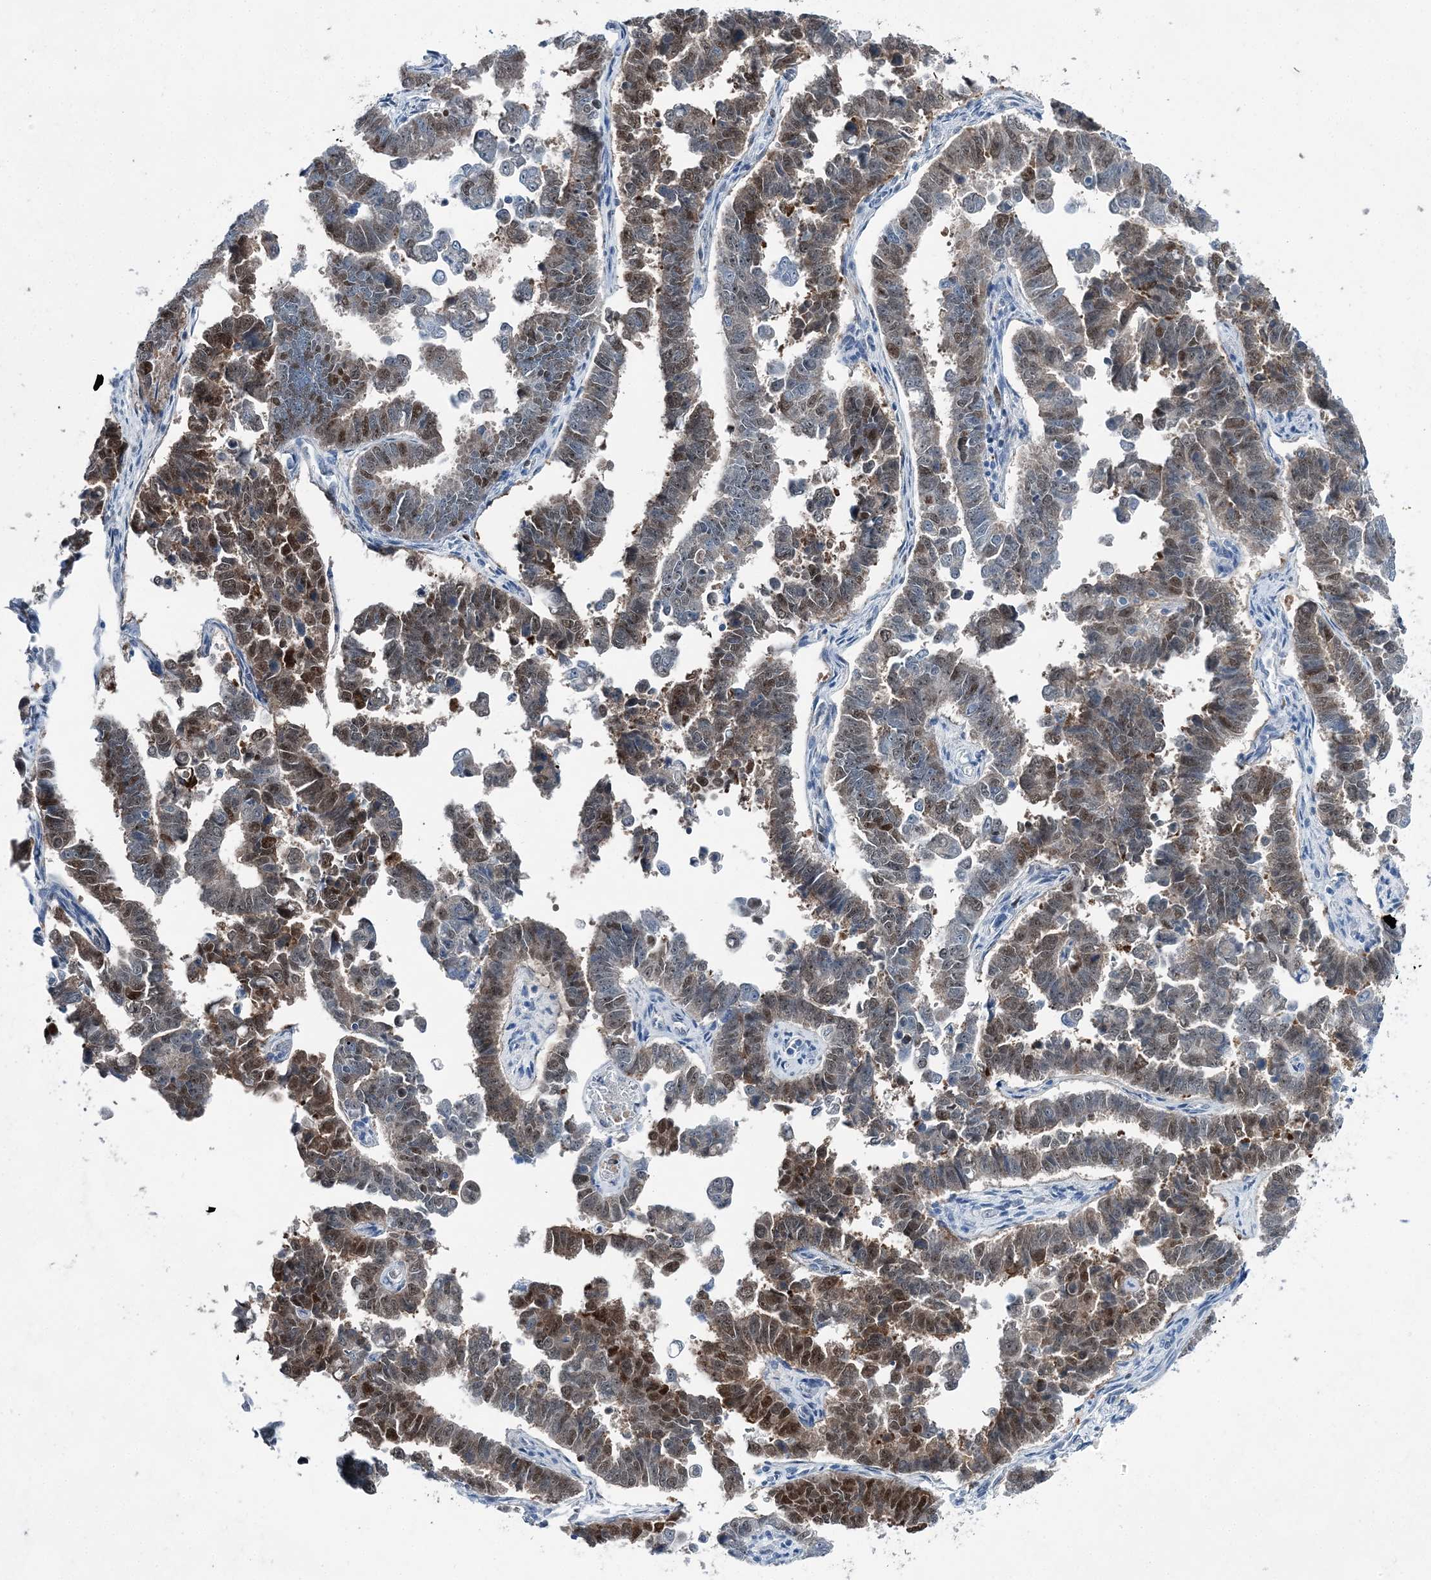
{"staining": {"intensity": "moderate", "quantity": "25%-75%", "location": "nuclear"}, "tissue": "endometrial cancer", "cell_type": "Tumor cells", "image_type": "cancer", "snomed": [{"axis": "morphology", "description": "Adenocarcinoma, NOS"}, {"axis": "topography", "description": "Endometrium"}], "caption": "An immunohistochemistry image of neoplastic tissue is shown. Protein staining in brown shows moderate nuclear positivity in endometrial adenocarcinoma within tumor cells.", "gene": "HAT1", "patient": {"sex": "female", "age": 75}}